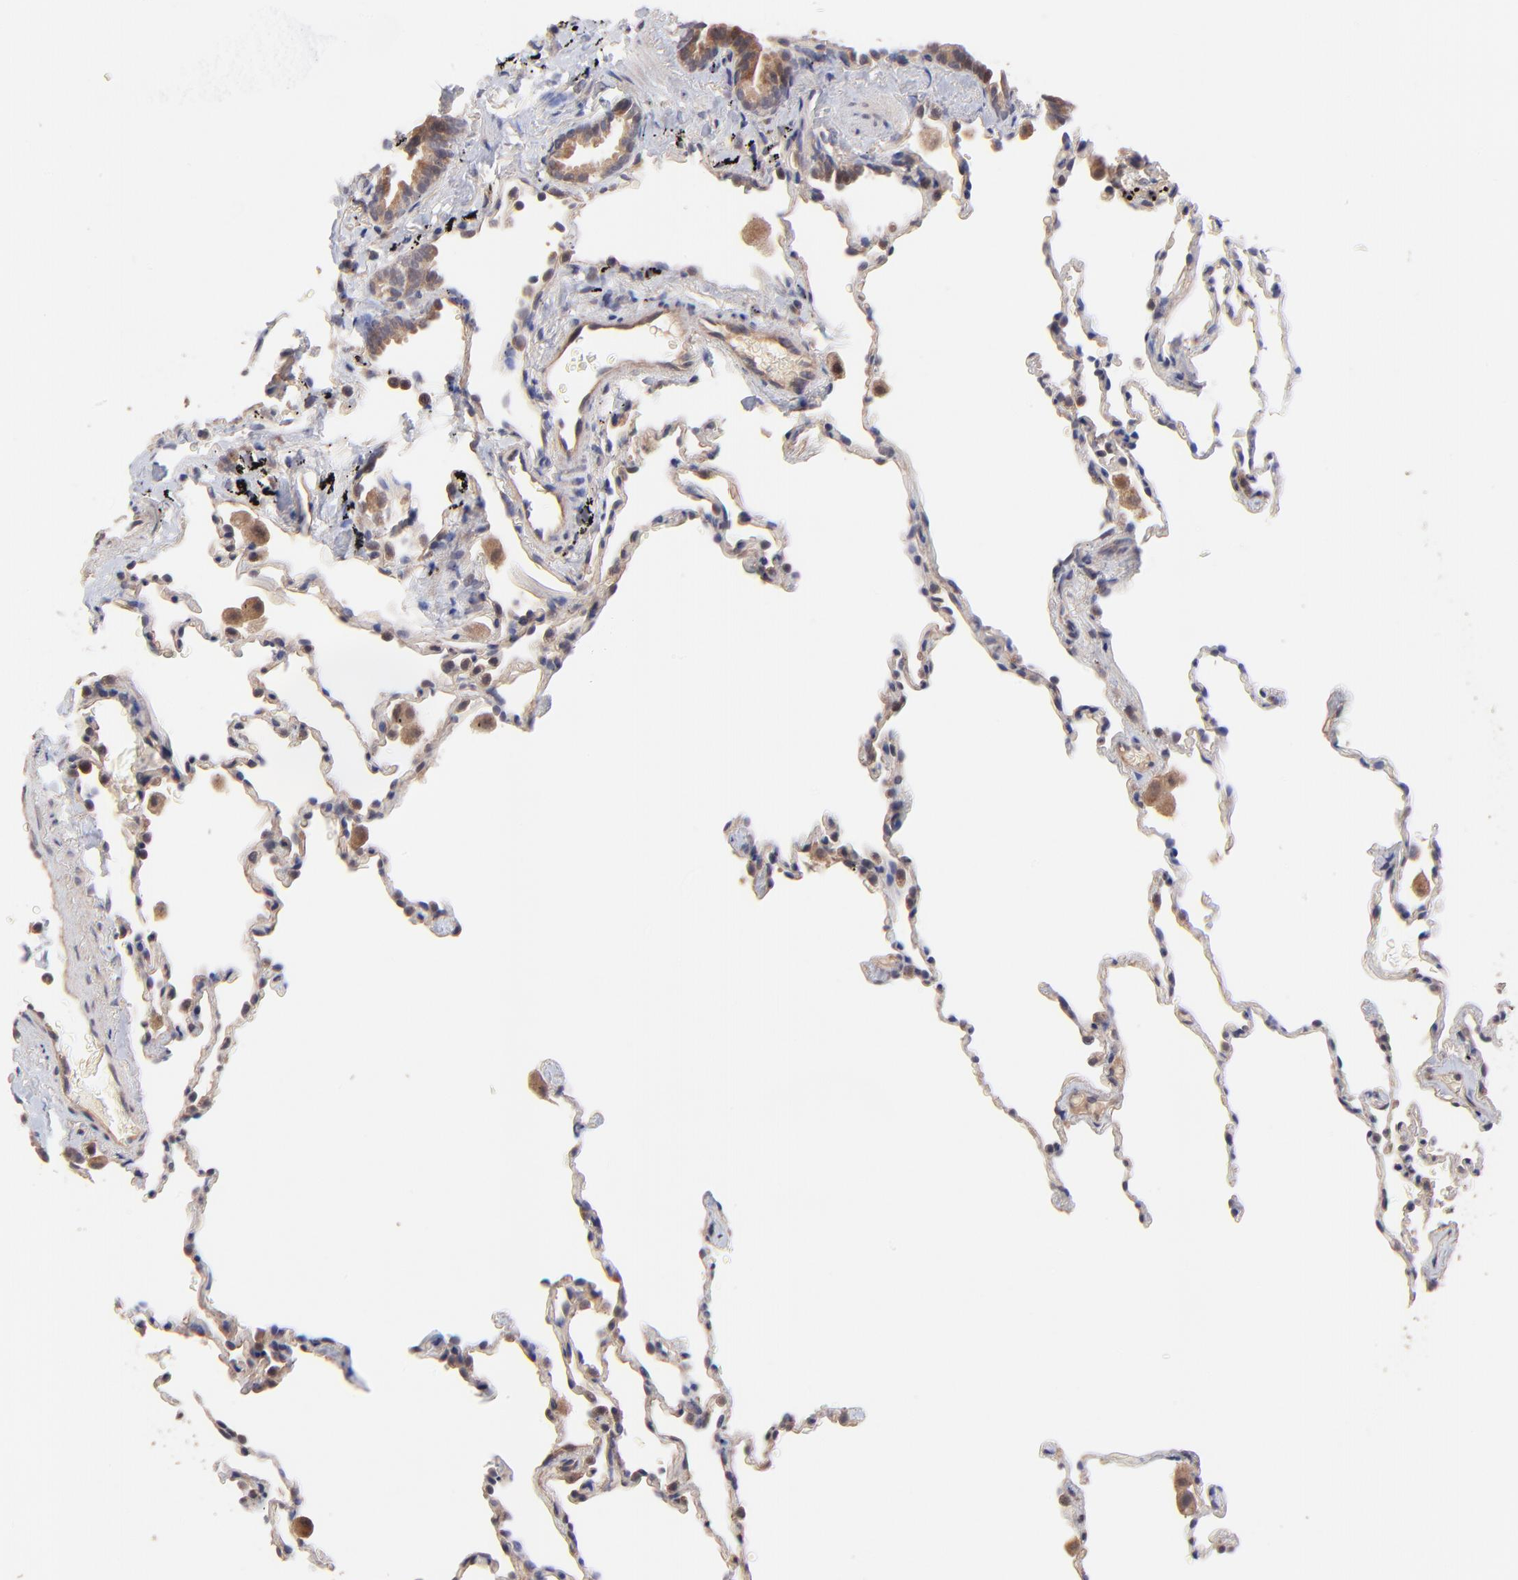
{"staining": {"intensity": "weak", "quantity": "25%-75%", "location": "cytoplasmic/membranous"}, "tissue": "lung", "cell_type": "Alveolar cells", "image_type": "normal", "snomed": [{"axis": "morphology", "description": "Normal tissue, NOS"}, {"axis": "morphology", "description": "Soft tissue tumor metastatic"}, {"axis": "topography", "description": "Lung"}], "caption": "Alveolar cells demonstrate weak cytoplasmic/membranous expression in about 25%-75% of cells in normal lung. (DAB (3,3'-diaminobenzidine) IHC, brown staining for protein, blue staining for nuclei).", "gene": "BAIAP2L2", "patient": {"sex": "male", "age": 59}}